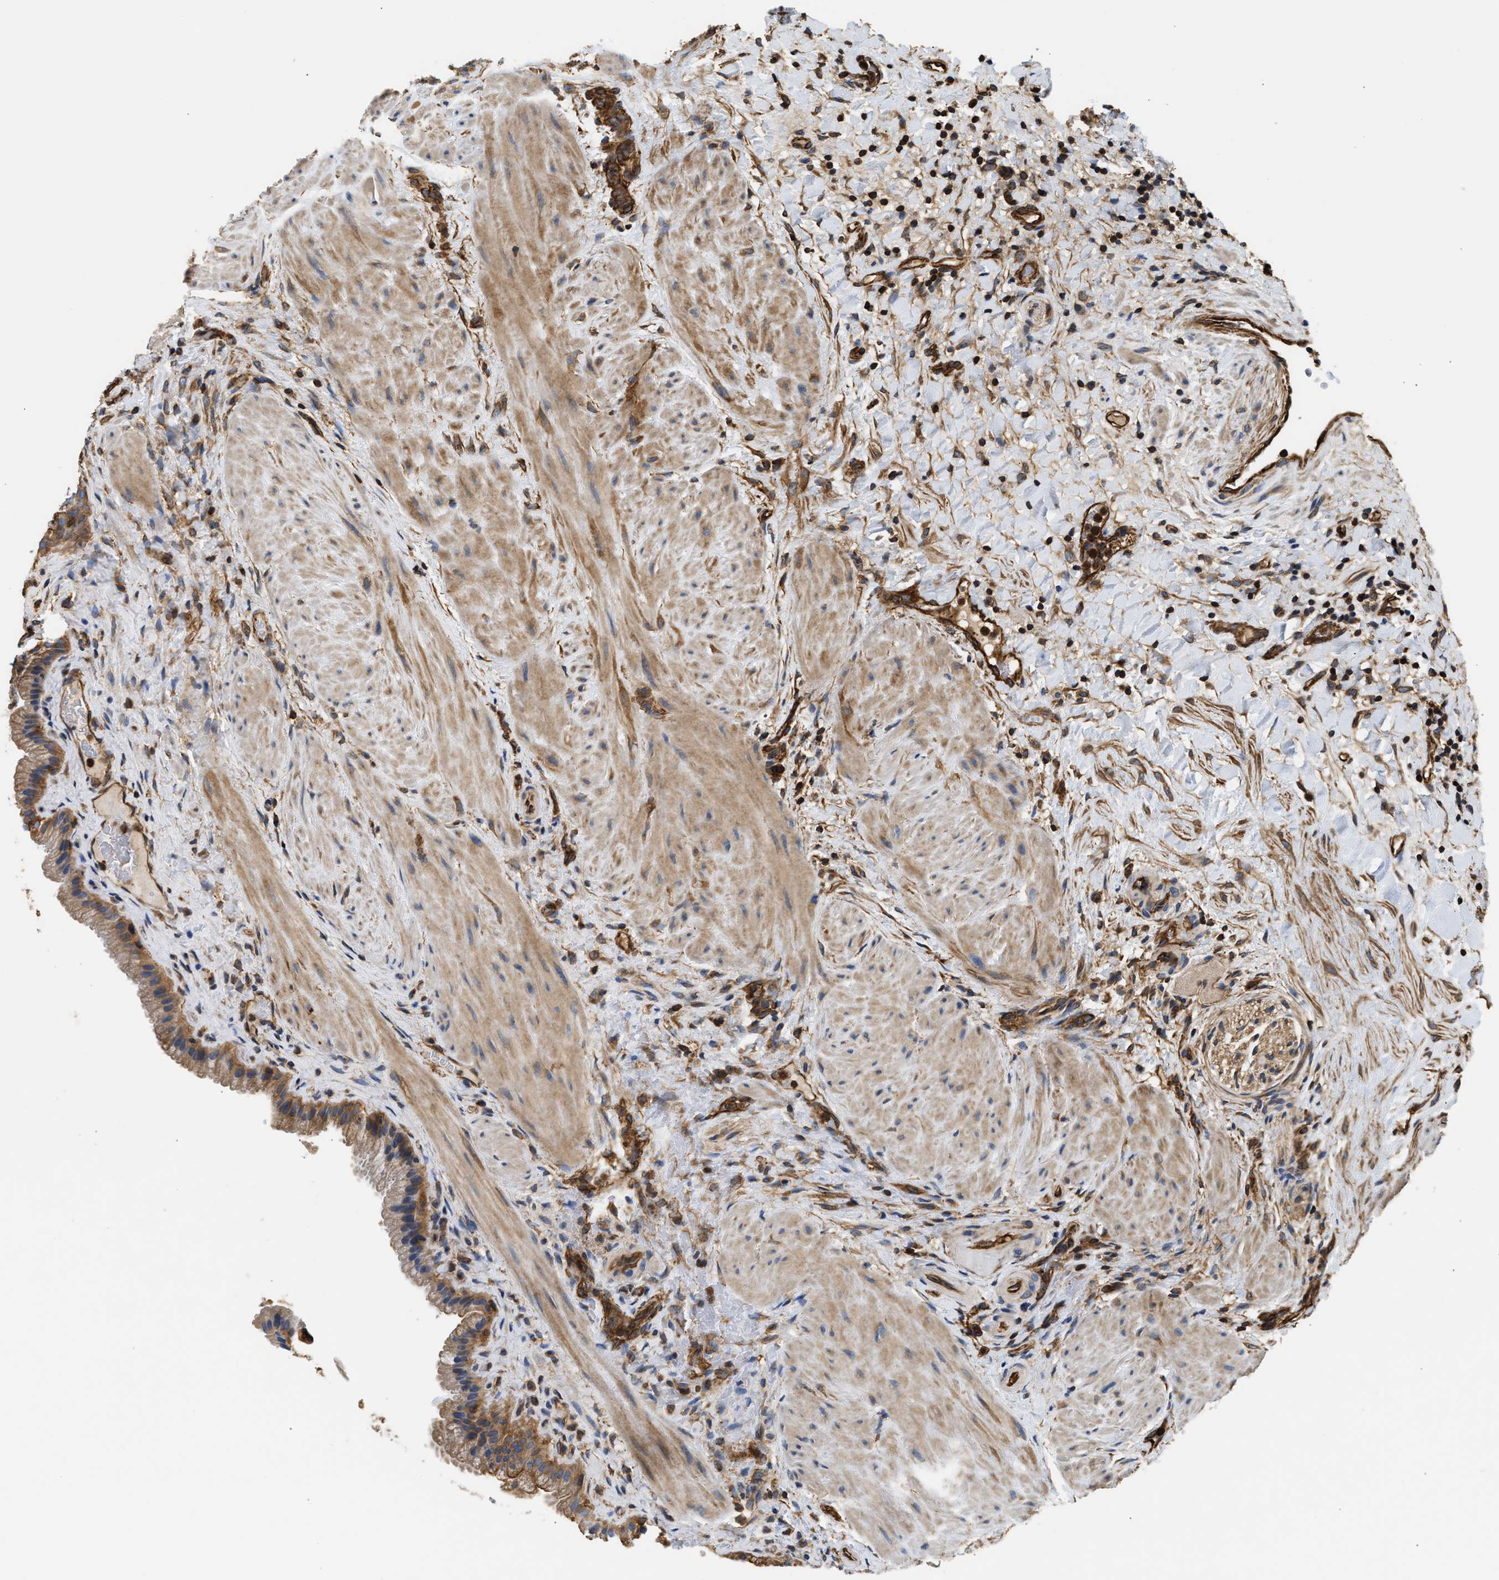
{"staining": {"intensity": "strong", "quantity": ">75%", "location": "cytoplasmic/membranous"}, "tissue": "gallbladder", "cell_type": "Glandular cells", "image_type": "normal", "snomed": [{"axis": "morphology", "description": "Normal tissue, NOS"}, {"axis": "topography", "description": "Gallbladder"}], "caption": "A brown stain labels strong cytoplasmic/membranous positivity of a protein in glandular cells of normal gallbladder.", "gene": "SAMD9L", "patient": {"sex": "male", "age": 49}}